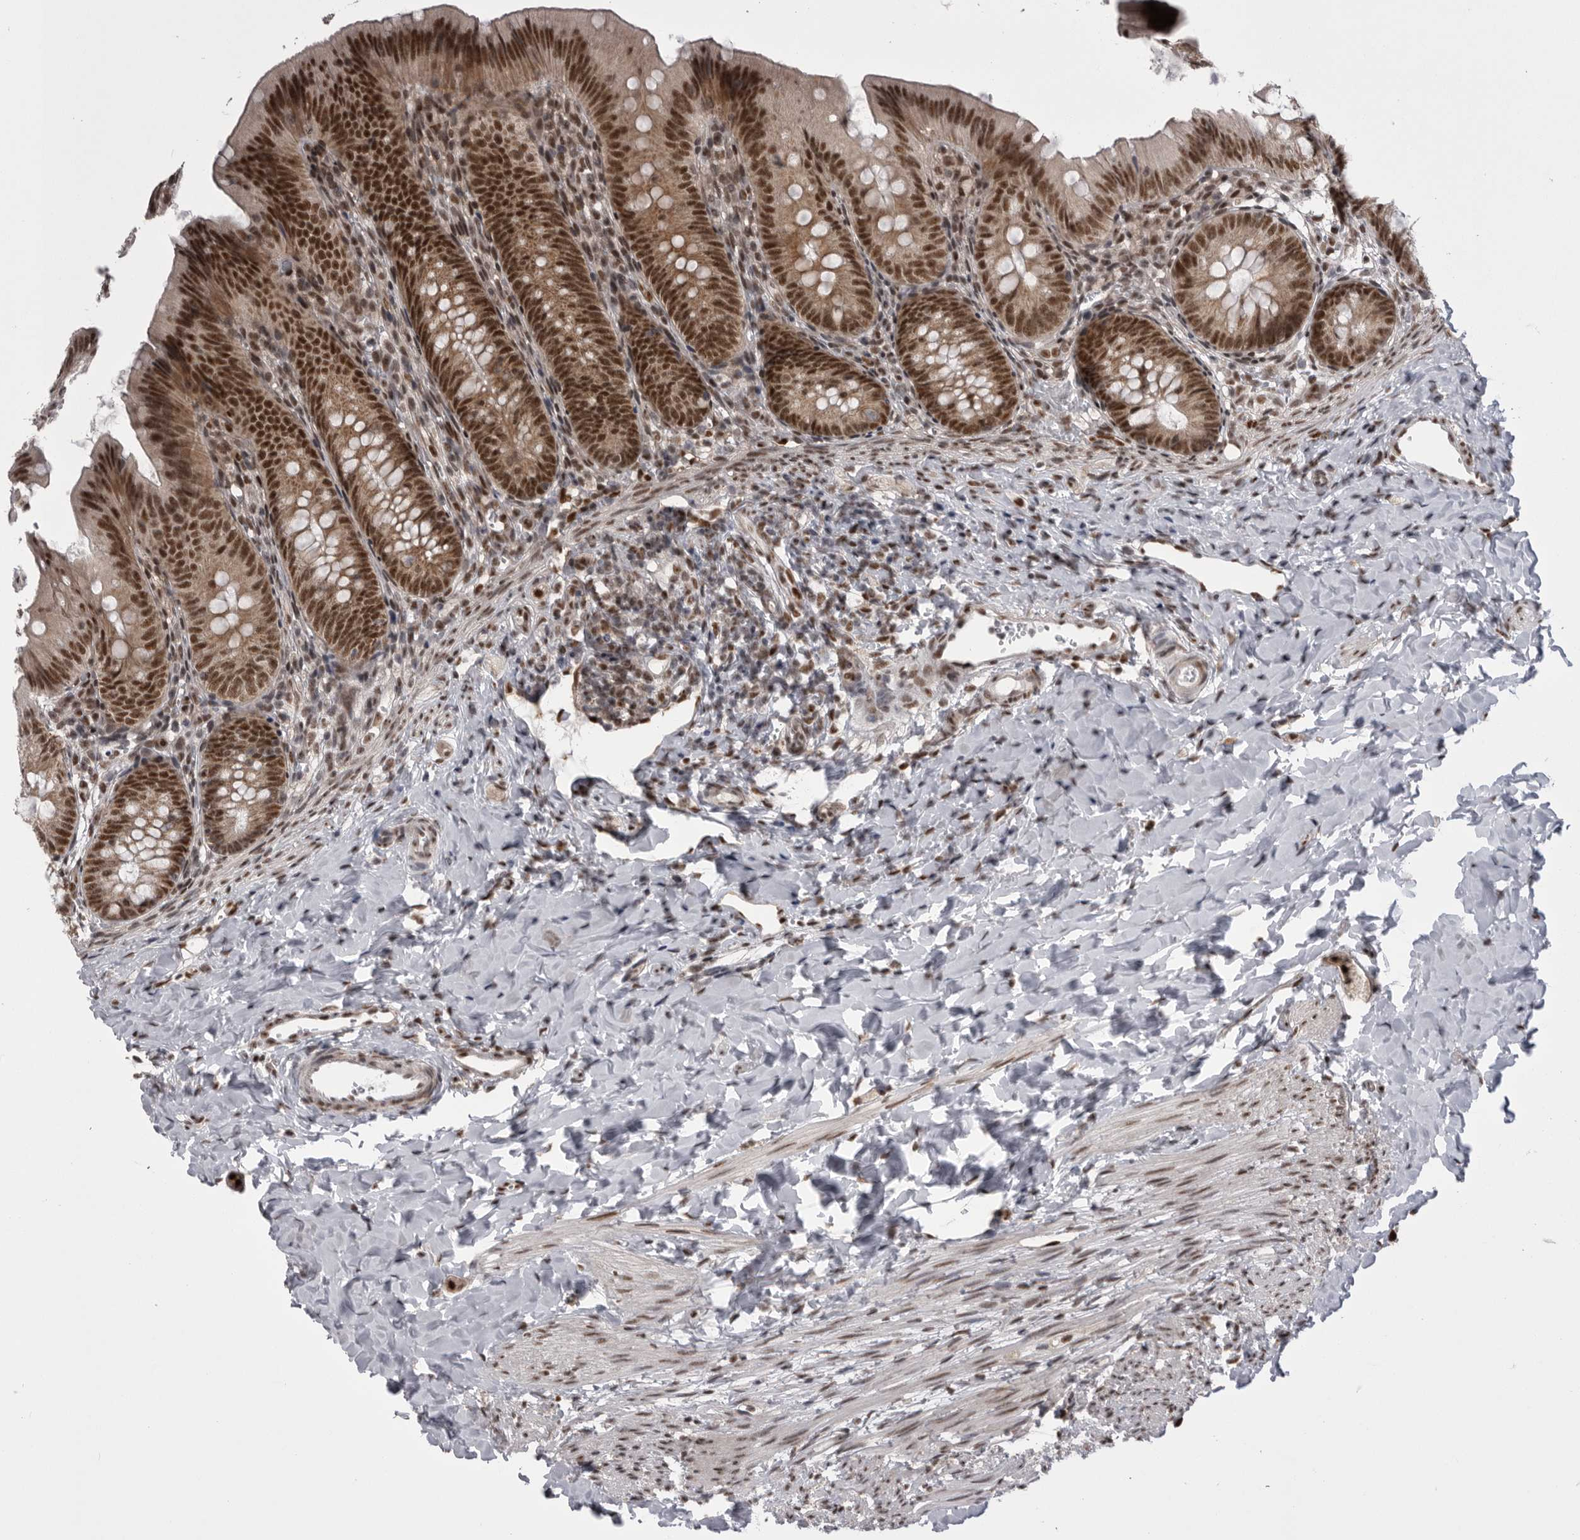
{"staining": {"intensity": "strong", "quantity": ">75%", "location": "nuclear"}, "tissue": "appendix", "cell_type": "Glandular cells", "image_type": "normal", "snomed": [{"axis": "morphology", "description": "Normal tissue, NOS"}, {"axis": "topography", "description": "Appendix"}], "caption": "Immunohistochemical staining of benign human appendix reveals >75% levels of strong nuclear protein staining in about >75% of glandular cells.", "gene": "MEPCE", "patient": {"sex": "male", "age": 1}}